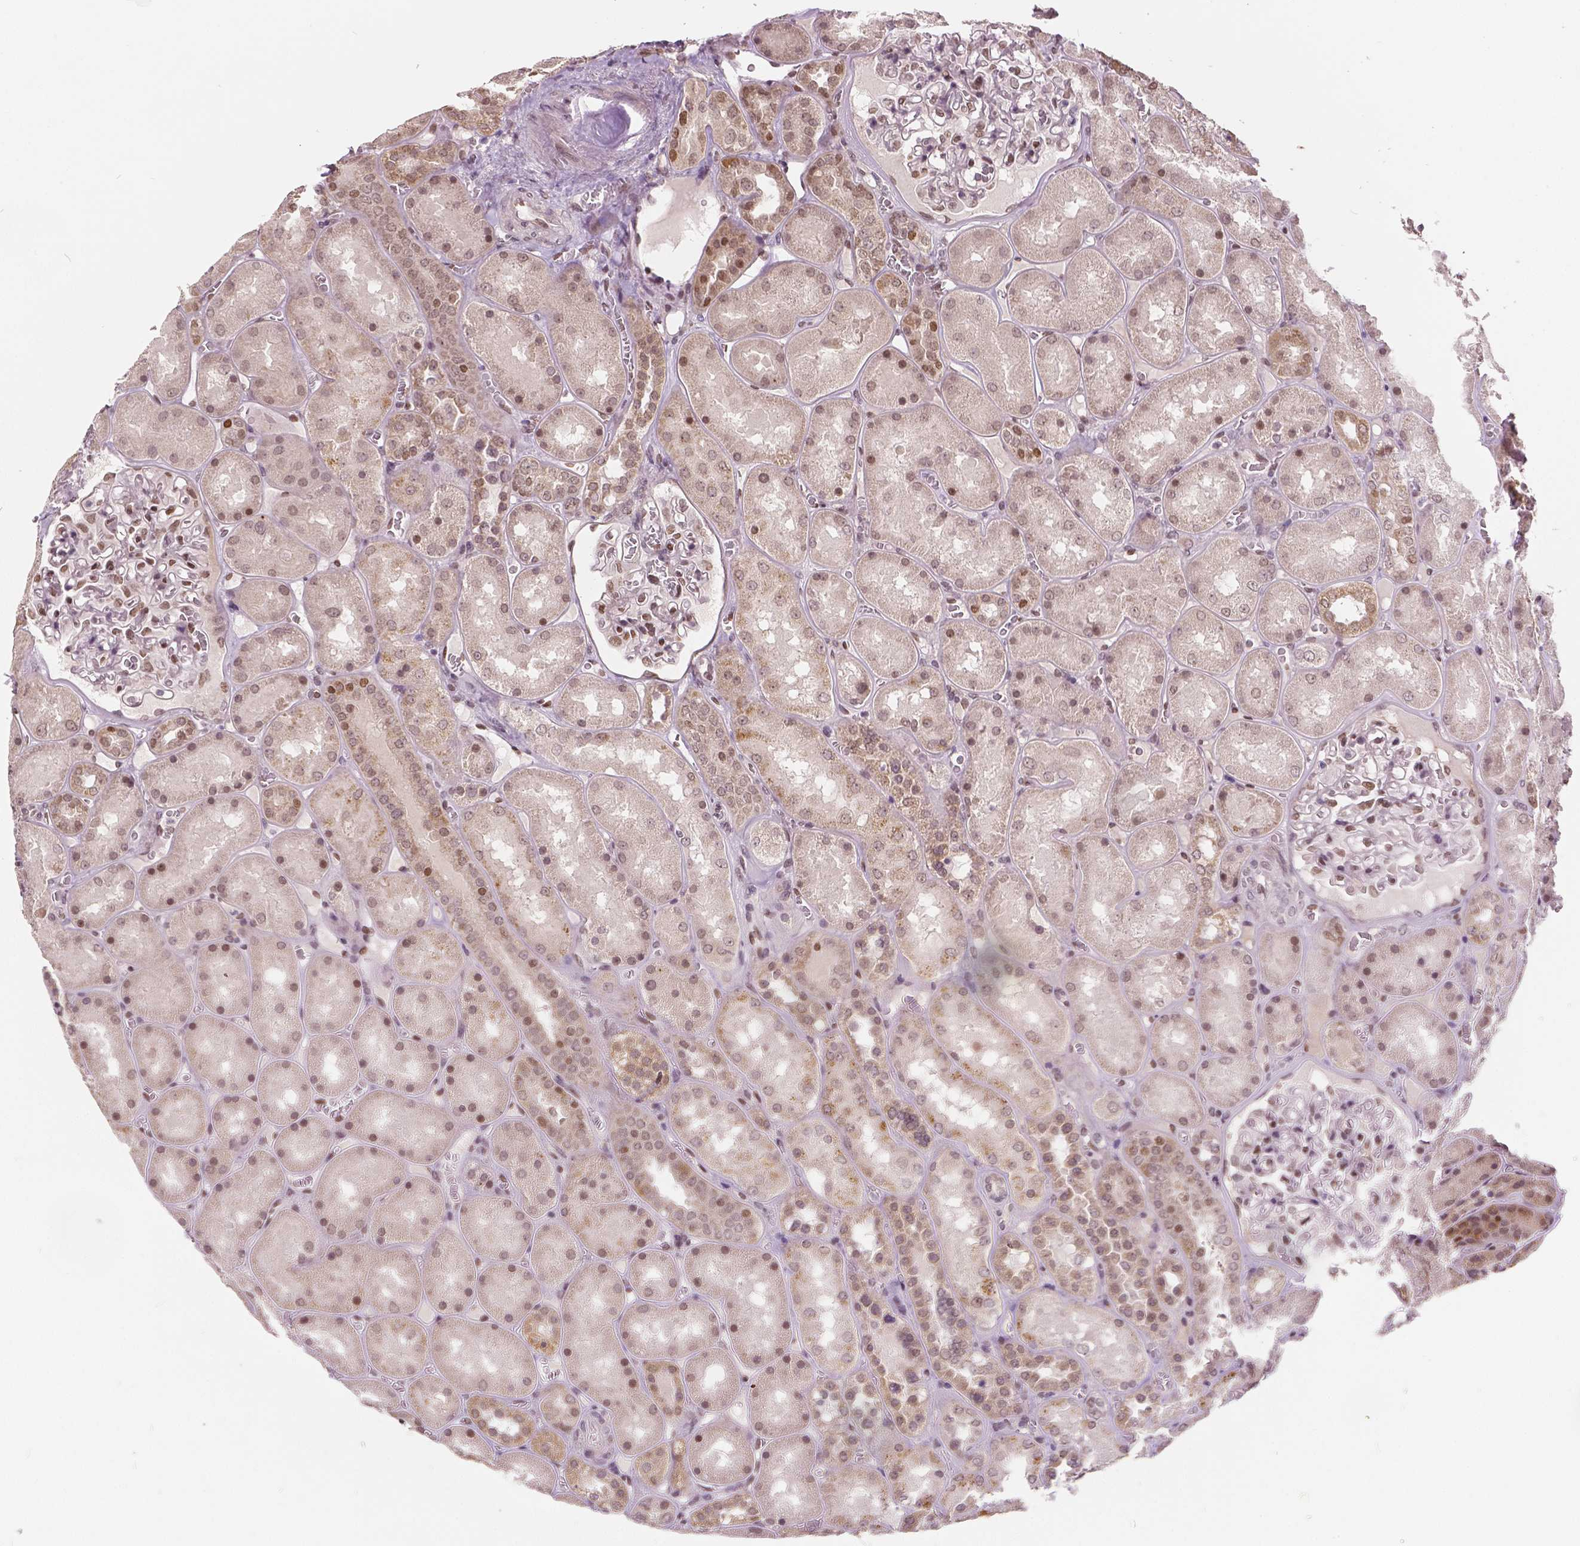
{"staining": {"intensity": "weak", "quantity": "25%-75%", "location": "nuclear"}, "tissue": "kidney", "cell_type": "Cells in glomeruli", "image_type": "normal", "snomed": [{"axis": "morphology", "description": "Normal tissue, NOS"}, {"axis": "topography", "description": "Kidney"}], "caption": "A brown stain labels weak nuclear positivity of a protein in cells in glomeruli of benign kidney.", "gene": "HMBOX1", "patient": {"sex": "male", "age": 73}}